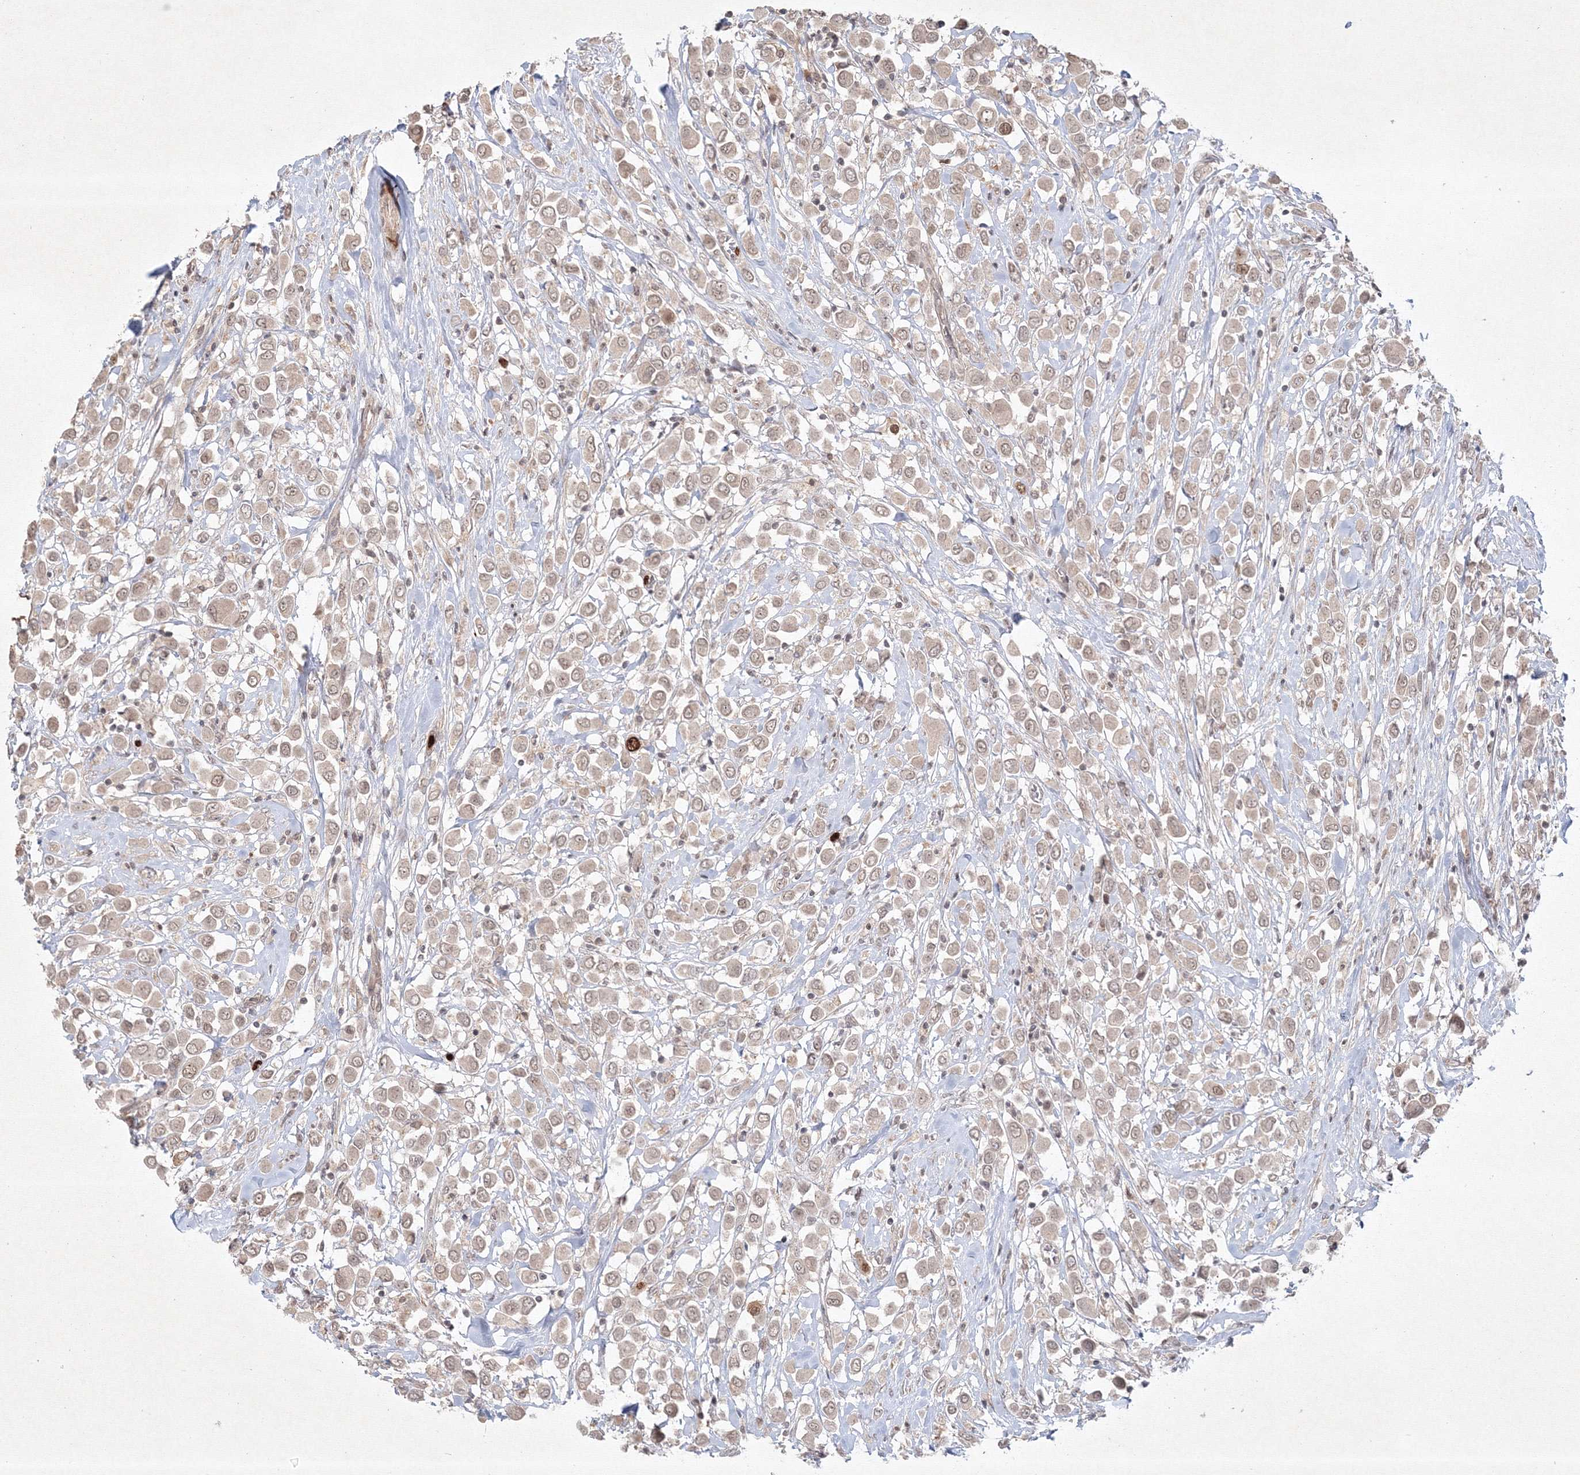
{"staining": {"intensity": "strong", "quantity": "<25%", "location": "nuclear"}, "tissue": "breast cancer", "cell_type": "Tumor cells", "image_type": "cancer", "snomed": [{"axis": "morphology", "description": "Duct carcinoma"}, {"axis": "topography", "description": "Breast"}], "caption": "Breast infiltrating ductal carcinoma stained with a brown dye exhibits strong nuclear positive expression in about <25% of tumor cells.", "gene": "KIF20A", "patient": {"sex": "female", "age": 61}}